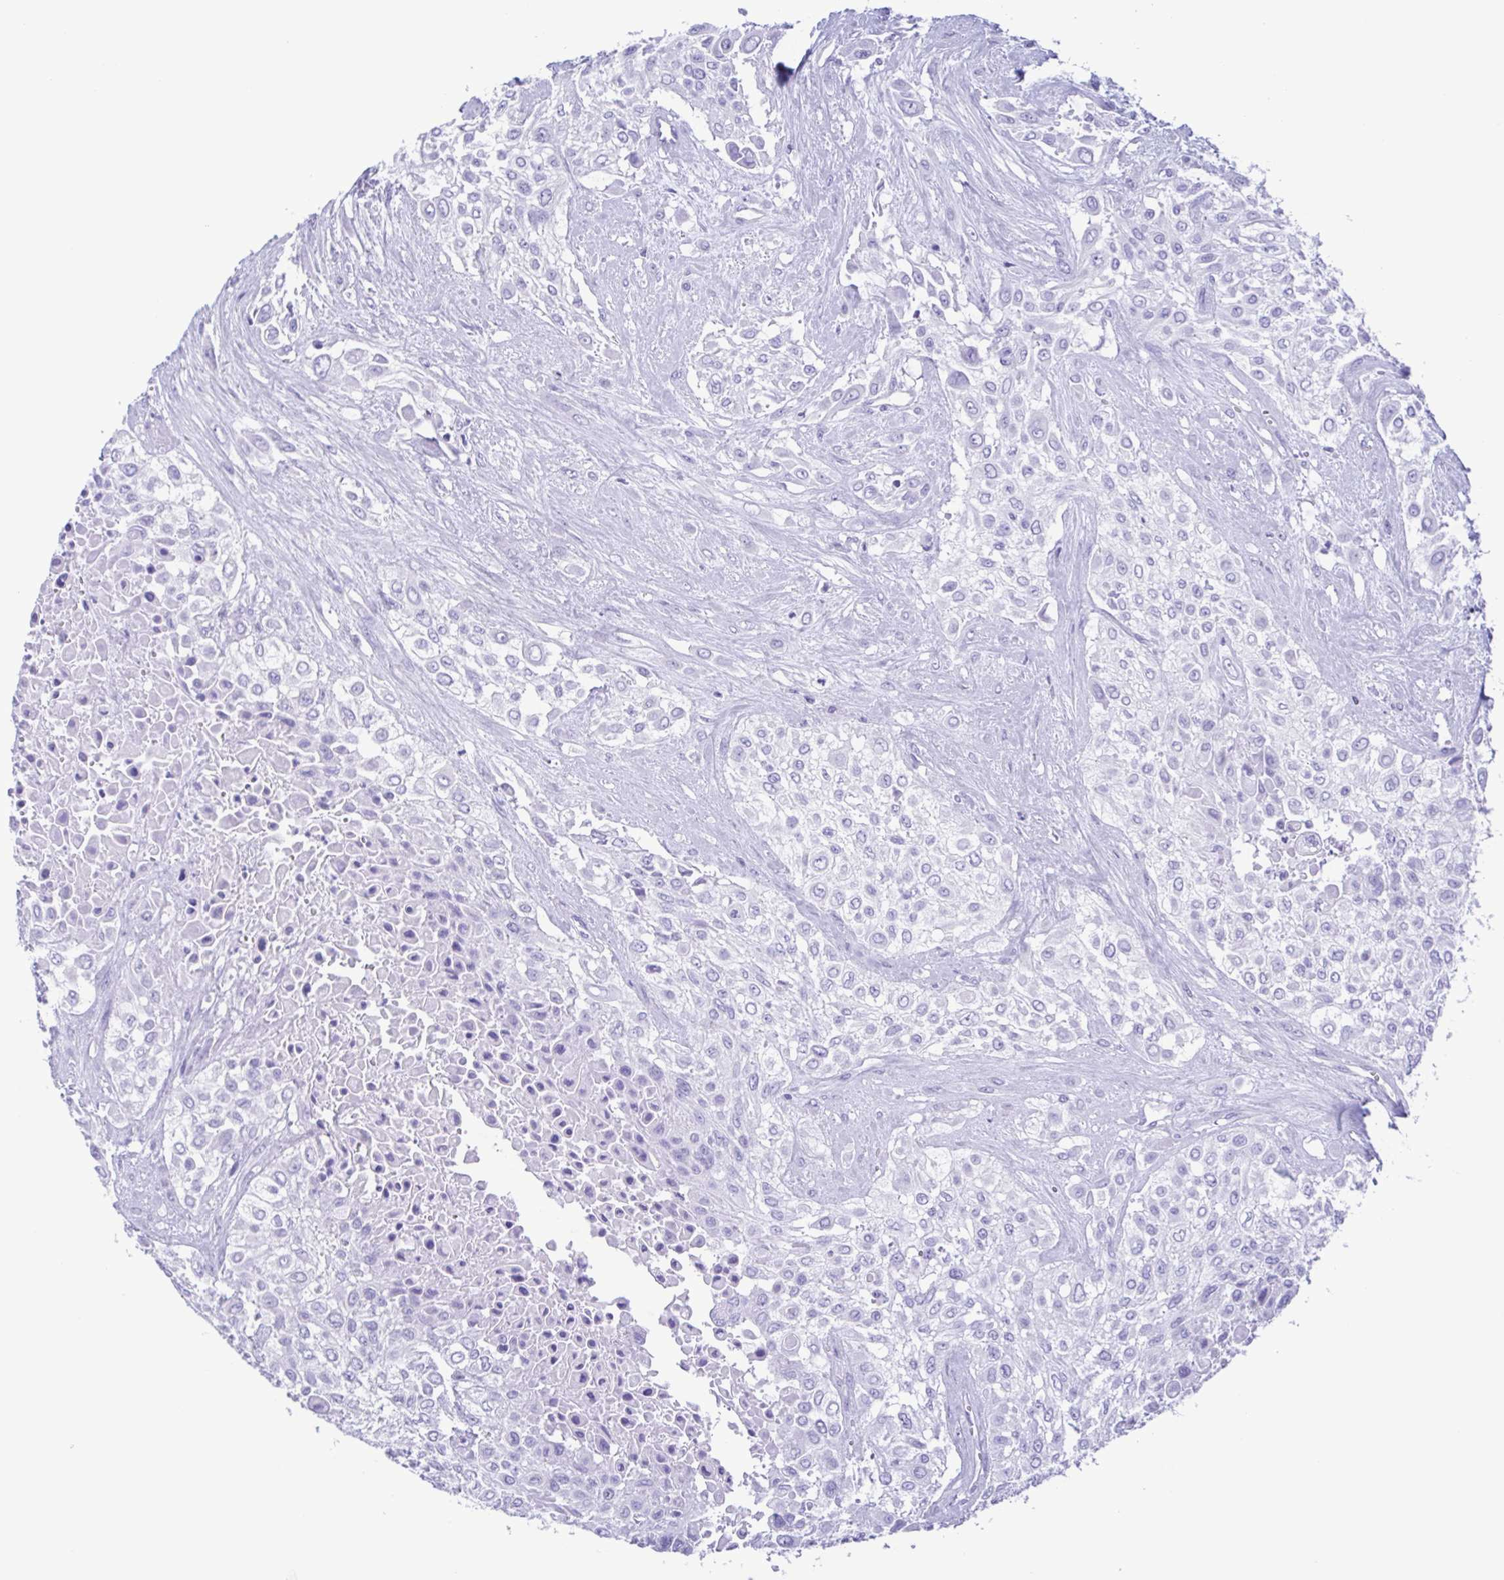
{"staining": {"intensity": "negative", "quantity": "none", "location": "none"}, "tissue": "urothelial cancer", "cell_type": "Tumor cells", "image_type": "cancer", "snomed": [{"axis": "morphology", "description": "Urothelial carcinoma, High grade"}, {"axis": "topography", "description": "Urinary bladder"}], "caption": "Tumor cells are negative for brown protein staining in urothelial cancer.", "gene": "TSPY2", "patient": {"sex": "male", "age": 57}}